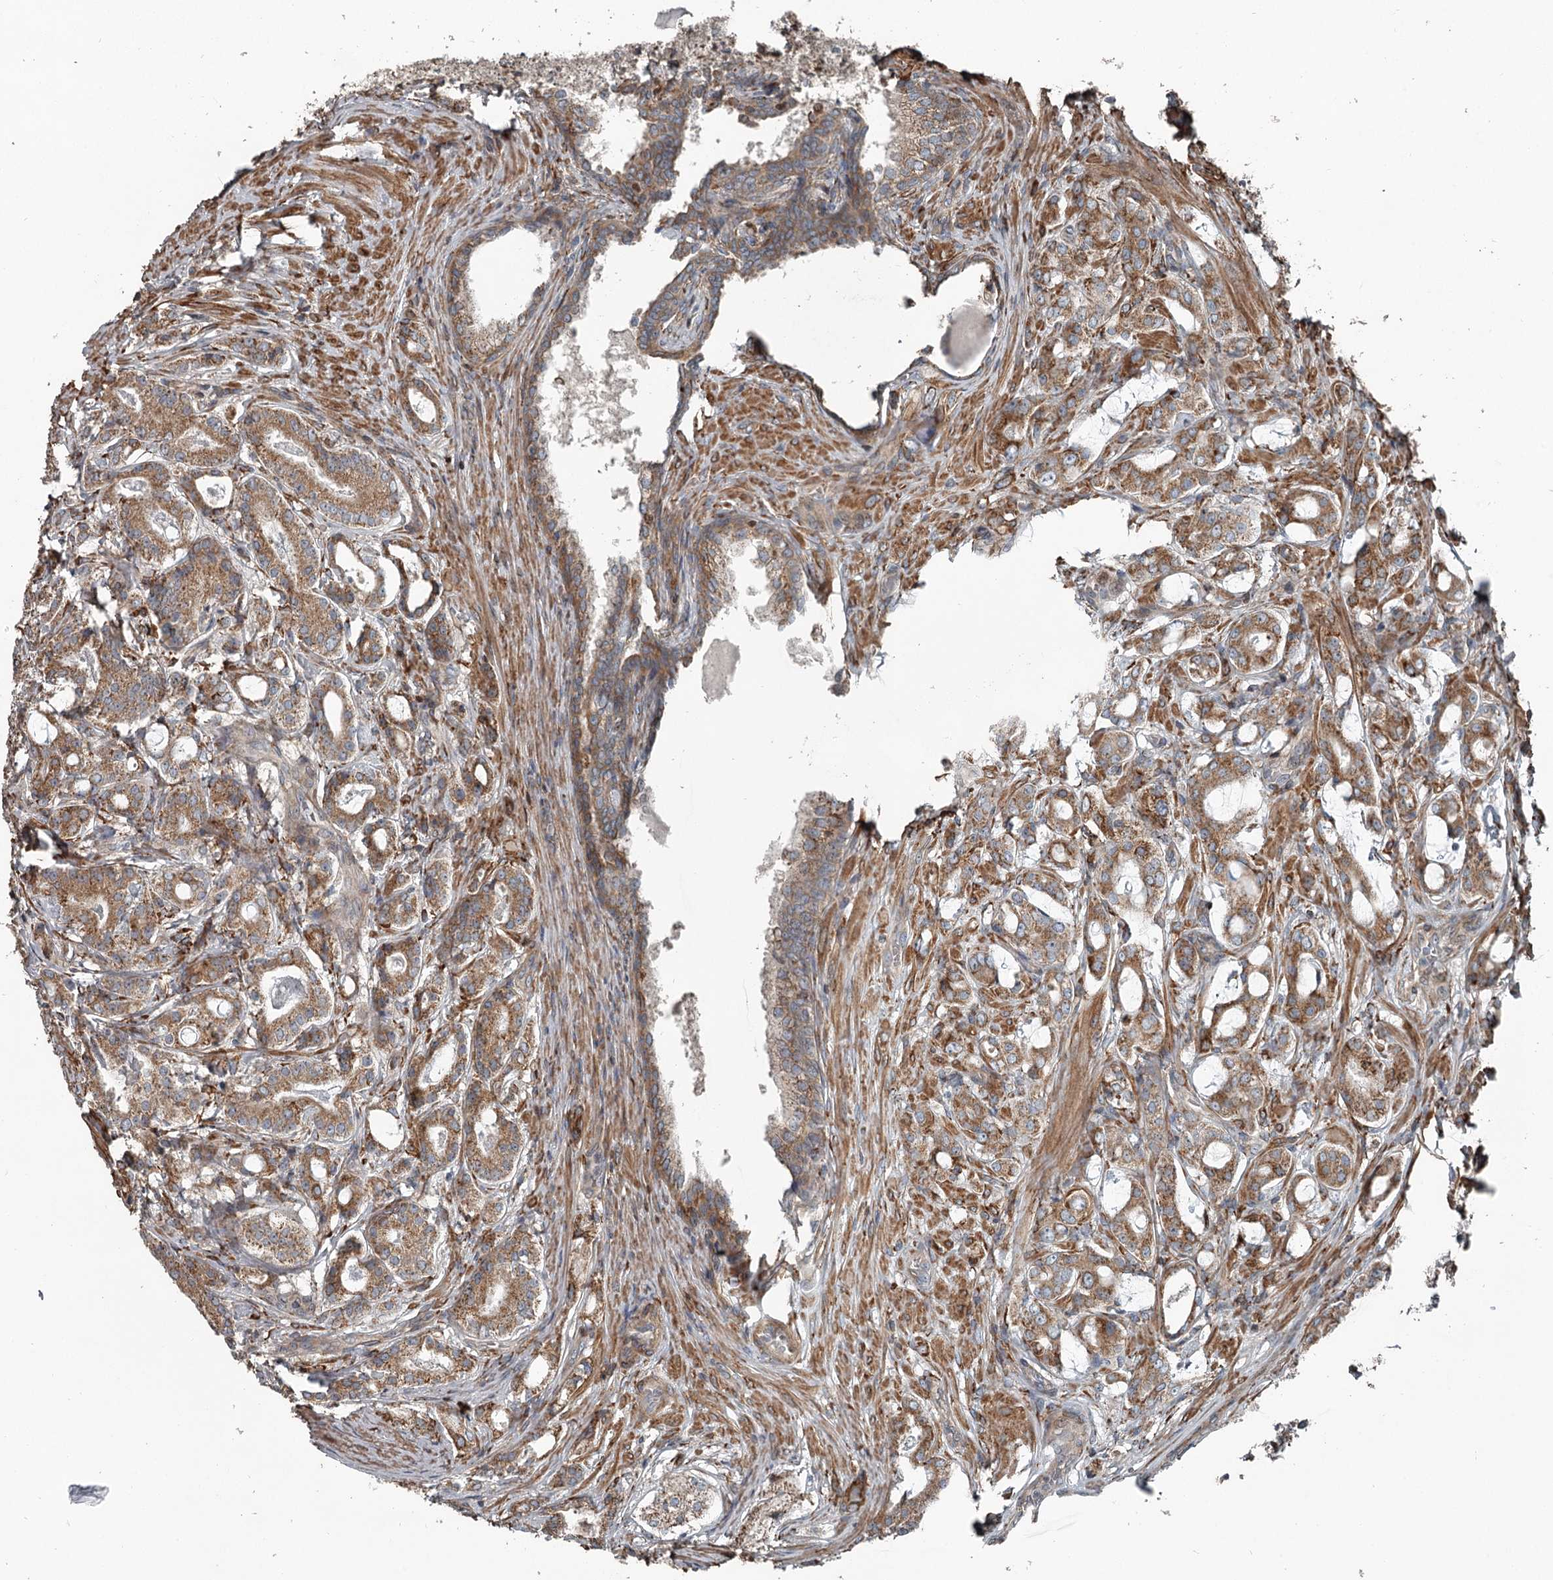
{"staining": {"intensity": "moderate", "quantity": ">75%", "location": "cytoplasmic/membranous"}, "tissue": "prostate cancer", "cell_type": "Tumor cells", "image_type": "cancer", "snomed": [{"axis": "morphology", "description": "Adenocarcinoma, High grade"}, {"axis": "topography", "description": "Prostate"}], "caption": "Immunohistochemistry (IHC) of adenocarcinoma (high-grade) (prostate) reveals medium levels of moderate cytoplasmic/membranous staining in approximately >75% of tumor cells. (Stains: DAB (3,3'-diaminobenzidine) in brown, nuclei in blue, Microscopy: brightfield microscopy at high magnification).", "gene": "RASSF8", "patient": {"sex": "male", "age": 63}}